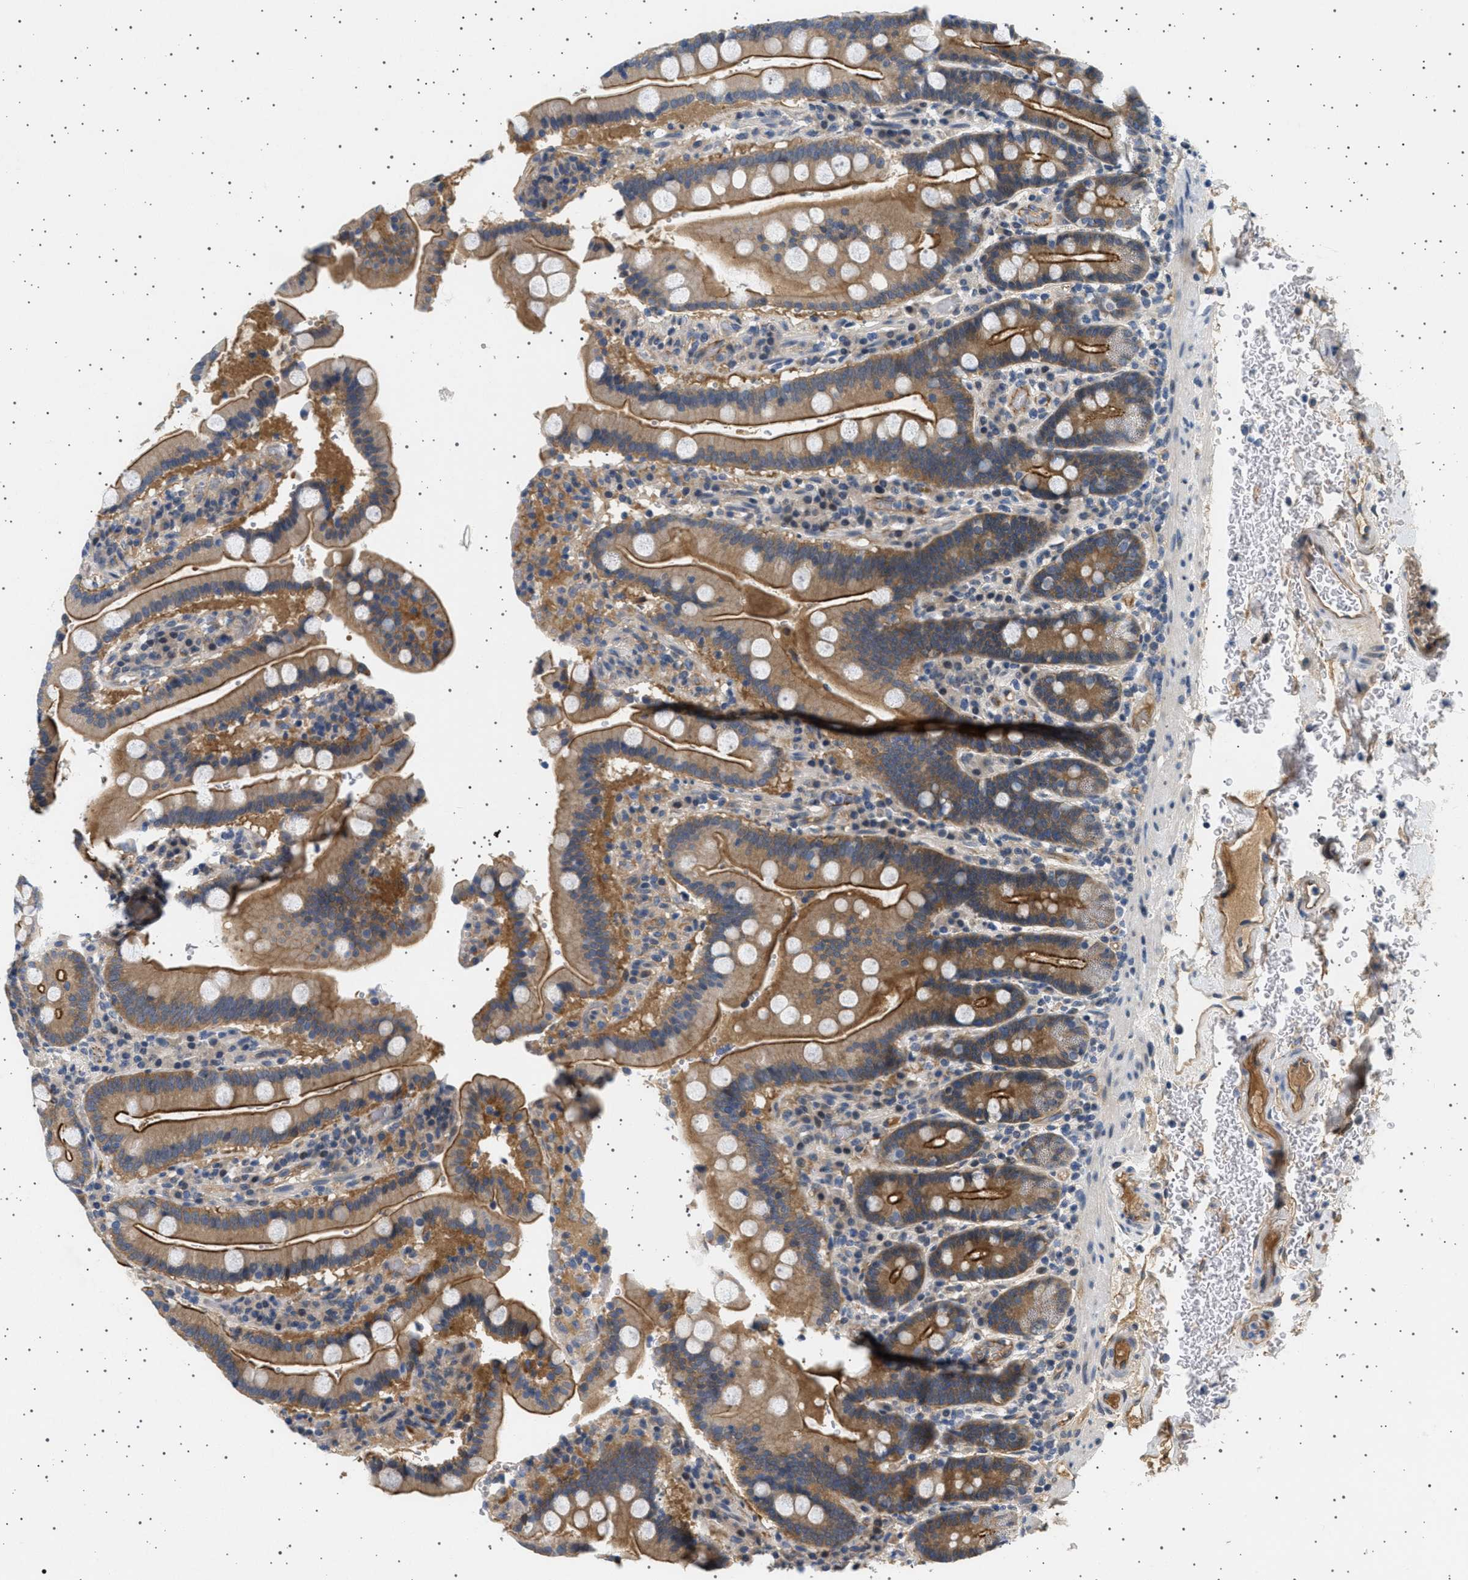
{"staining": {"intensity": "moderate", "quantity": ">75%", "location": "cytoplasmic/membranous"}, "tissue": "duodenum", "cell_type": "Glandular cells", "image_type": "normal", "snomed": [{"axis": "morphology", "description": "Normal tissue, NOS"}, {"axis": "topography", "description": "Small intestine, NOS"}], "caption": "High-power microscopy captured an immunohistochemistry (IHC) micrograph of unremarkable duodenum, revealing moderate cytoplasmic/membranous expression in about >75% of glandular cells. The staining was performed using DAB, with brown indicating positive protein expression. Nuclei are stained blue with hematoxylin.", "gene": "PLPP6", "patient": {"sex": "female", "age": 71}}